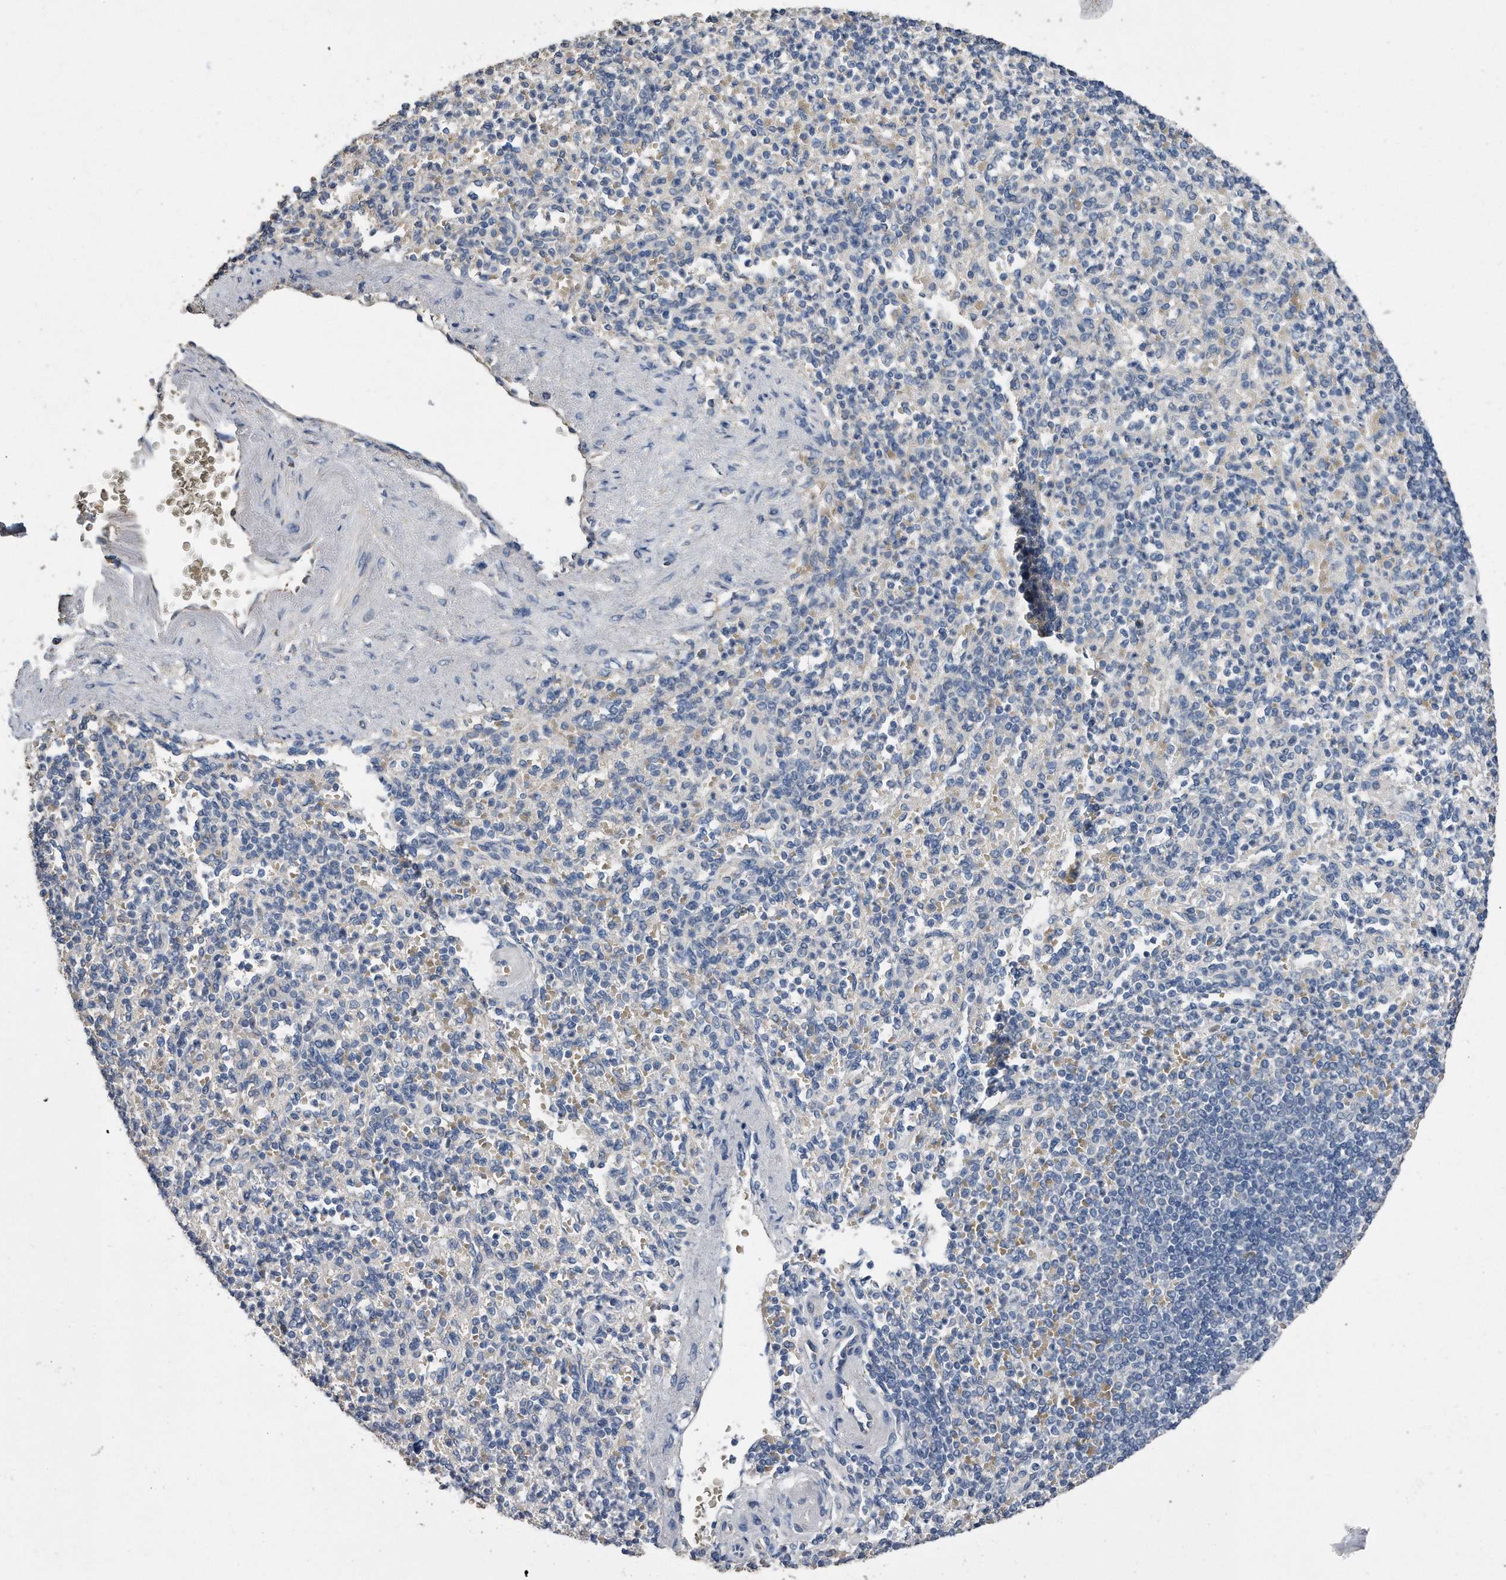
{"staining": {"intensity": "negative", "quantity": "none", "location": "none"}, "tissue": "spleen", "cell_type": "Cells in red pulp", "image_type": "normal", "snomed": [{"axis": "morphology", "description": "Normal tissue, NOS"}, {"axis": "topography", "description": "Spleen"}], "caption": "Immunohistochemistry (IHC) histopathology image of benign spleen: human spleen stained with DAB exhibits no significant protein staining in cells in red pulp.", "gene": "CDCP1", "patient": {"sex": "female", "age": 74}}